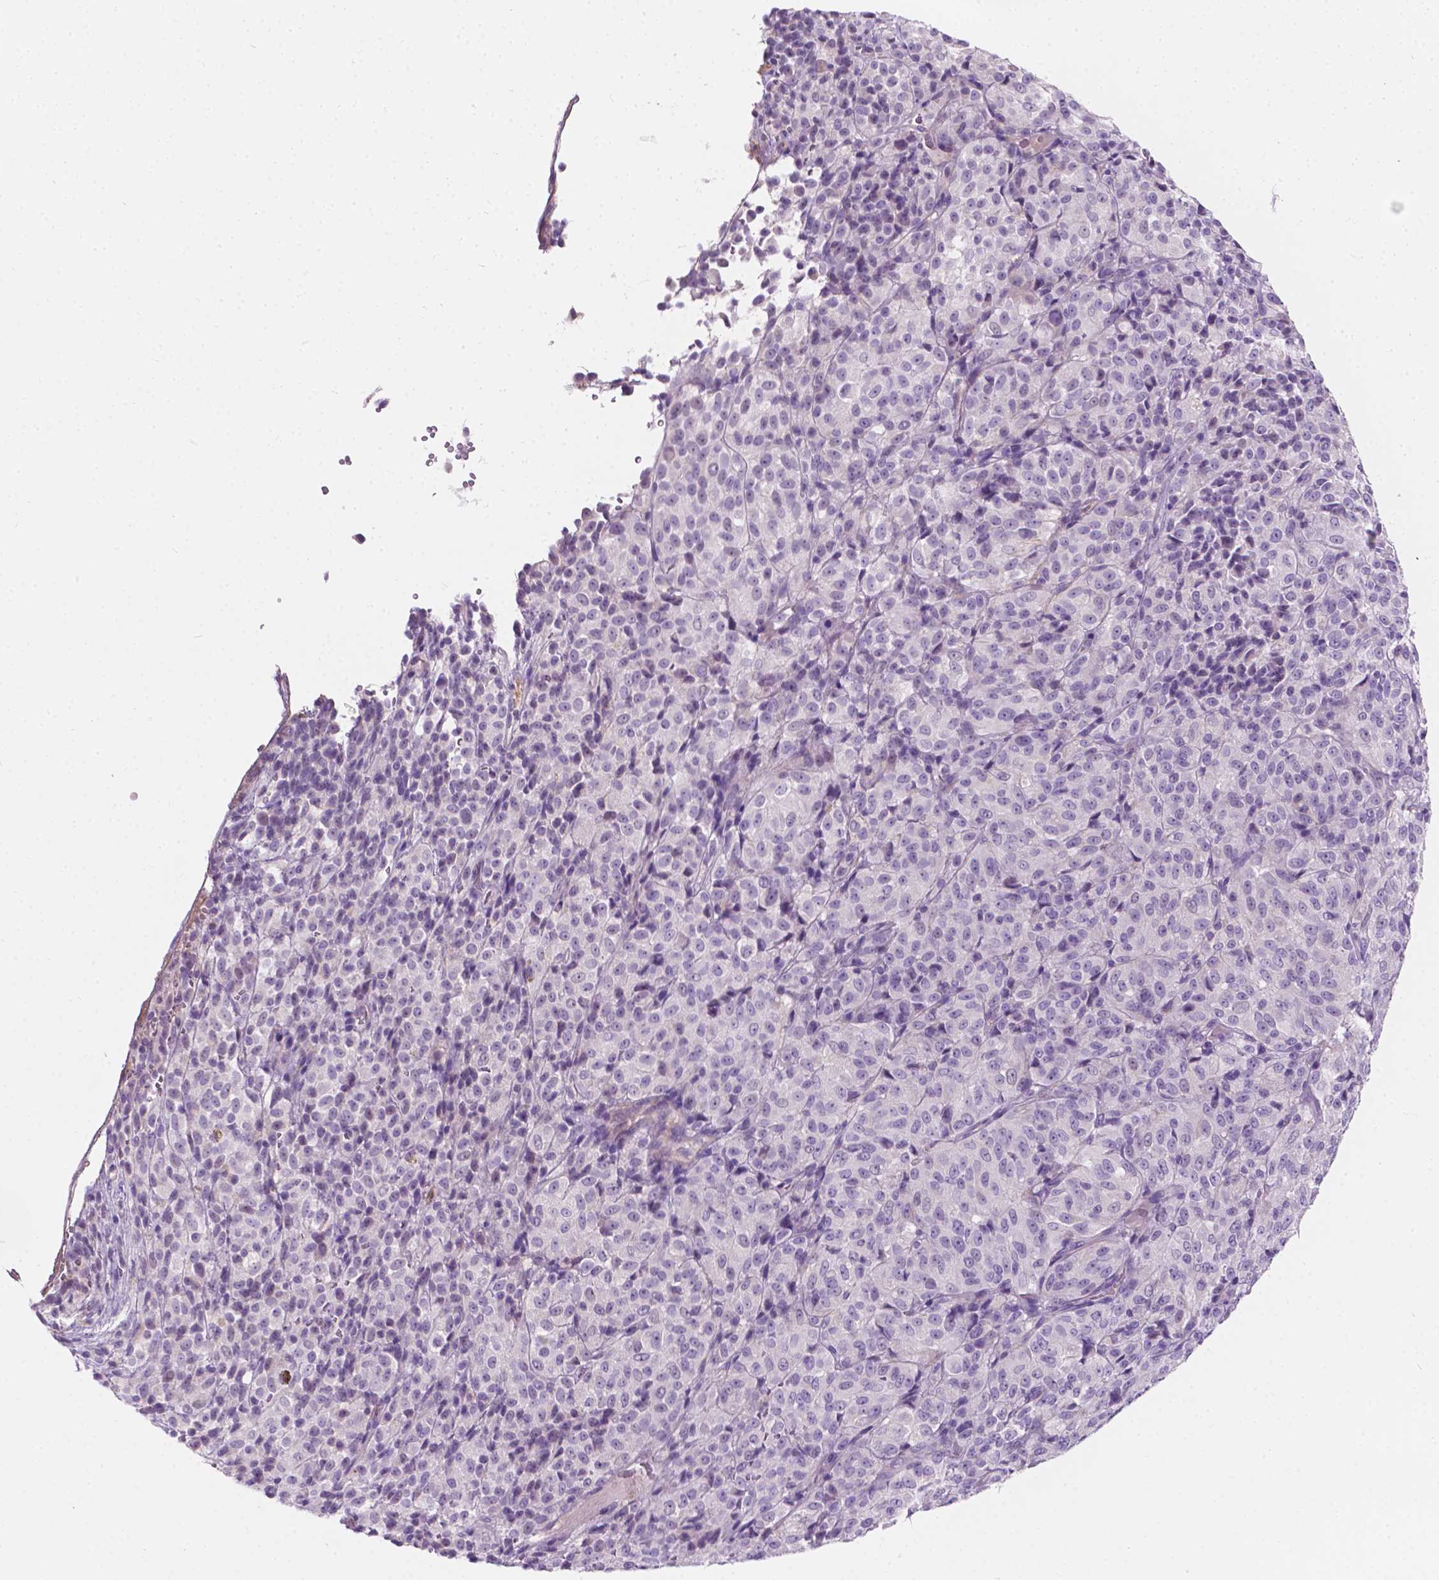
{"staining": {"intensity": "negative", "quantity": "none", "location": "none"}, "tissue": "melanoma", "cell_type": "Tumor cells", "image_type": "cancer", "snomed": [{"axis": "morphology", "description": "Malignant melanoma, Metastatic site"}, {"axis": "topography", "description": "Brain"}], "caption": "High magnification brightfield microscopy of malignant melanoma (metastatic site) stained with DAB (brown) and counterstained with hematoxylin (blue): tumor cells show no significant positivity.", "gene": "NOS1AP", "patient": {"sex": "female", "age": 56}}